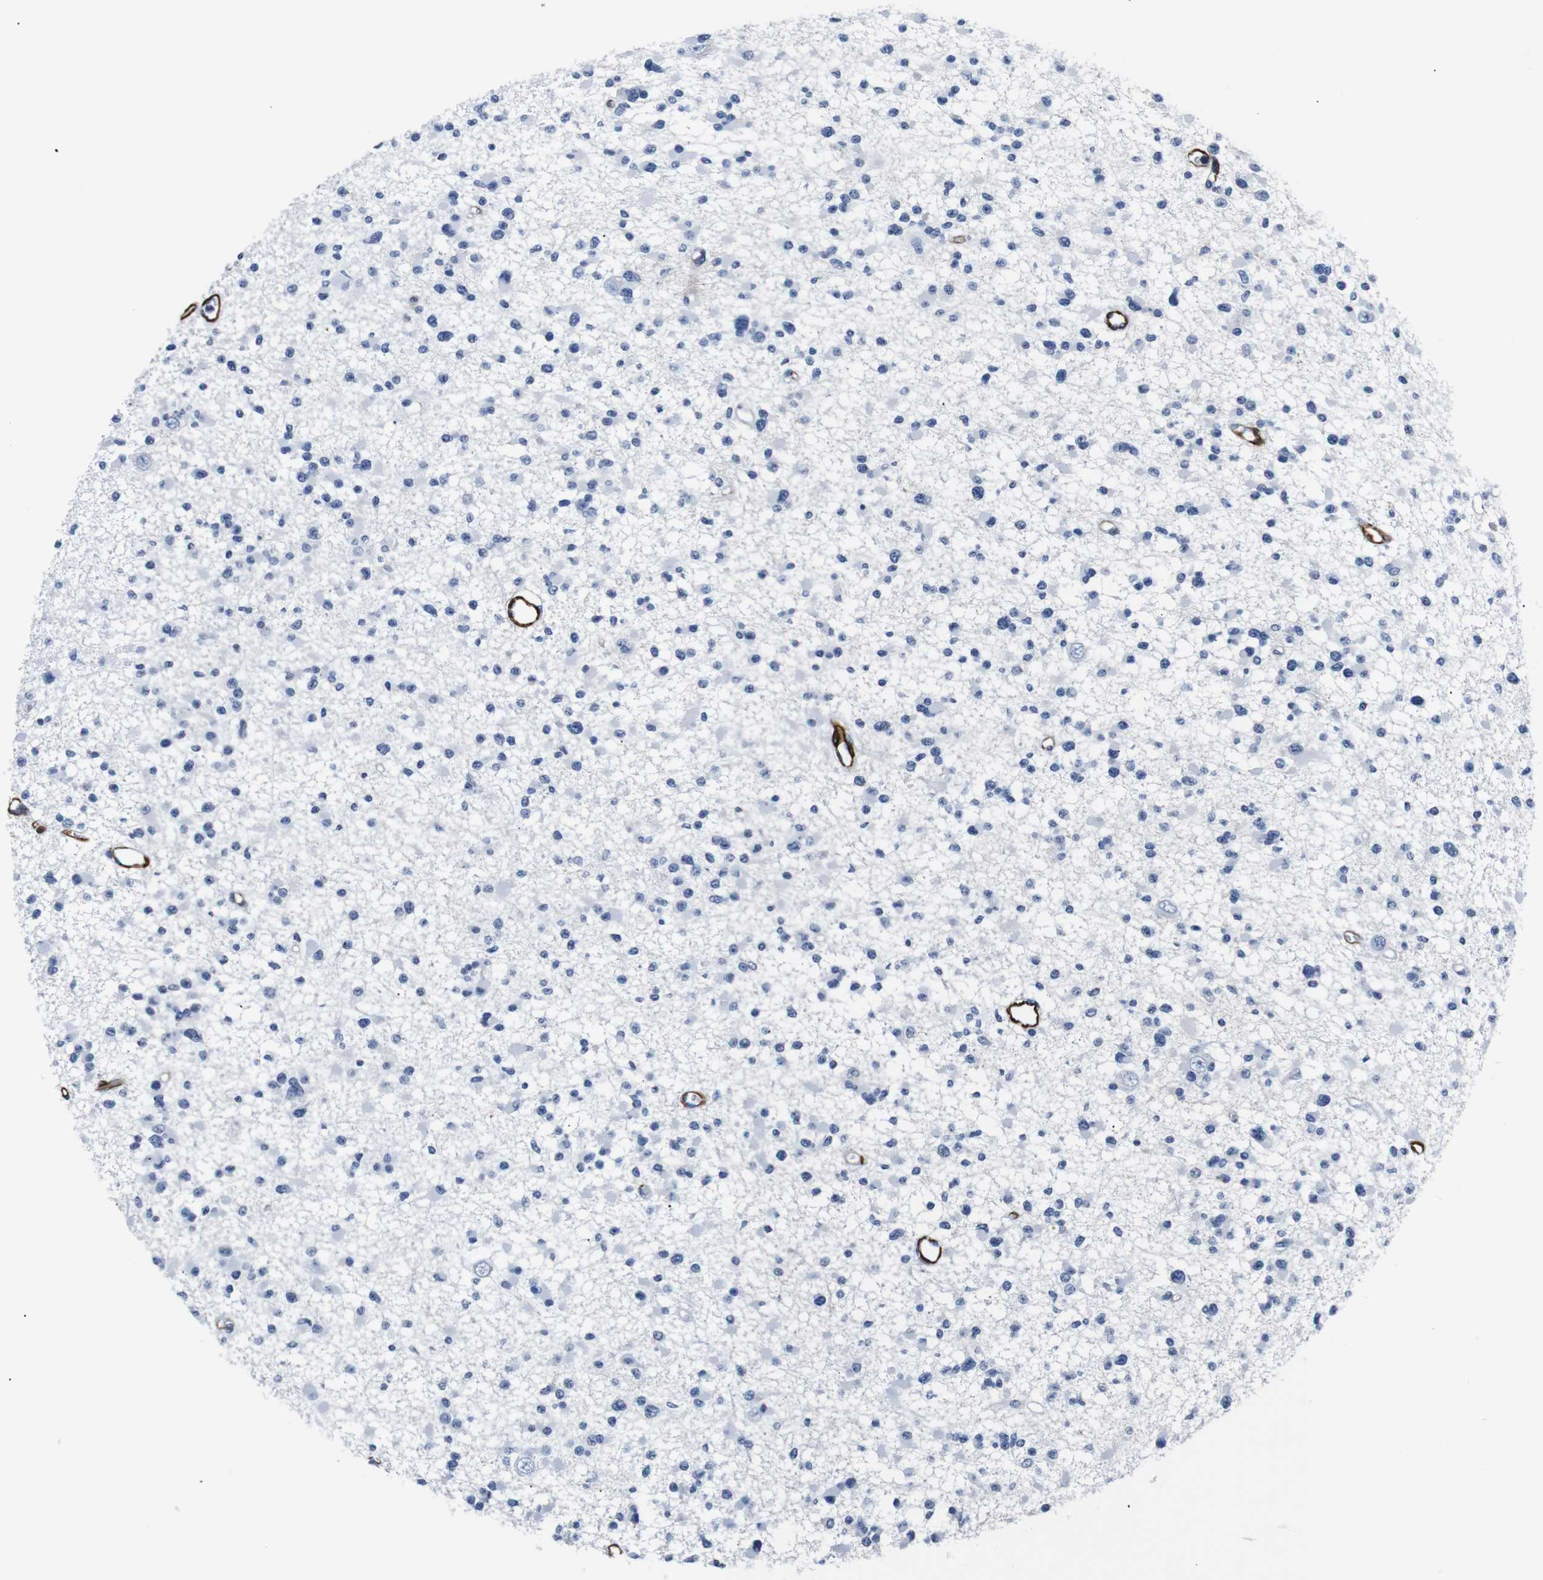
{"staining": {"intensity": "negative", "quantity": "none", "location": "none"}, "tissue": "glioma", "cell_type": "Tumor cells", "image_type": "cancer", "snomed": [{"axis": "morphology", "description": "Glioma, malignant, Low grade"}, {"axis": "topography", "description": "Brain"}], "caption": "This photomicrograph is of glioma stained with immunohistochemistry to label a protein in brown with the nuclei are counter-stained blue. There is no expression in tumor cells.", "gene": "ACTA2", "patient": {"sex": "female", "age": 22}}